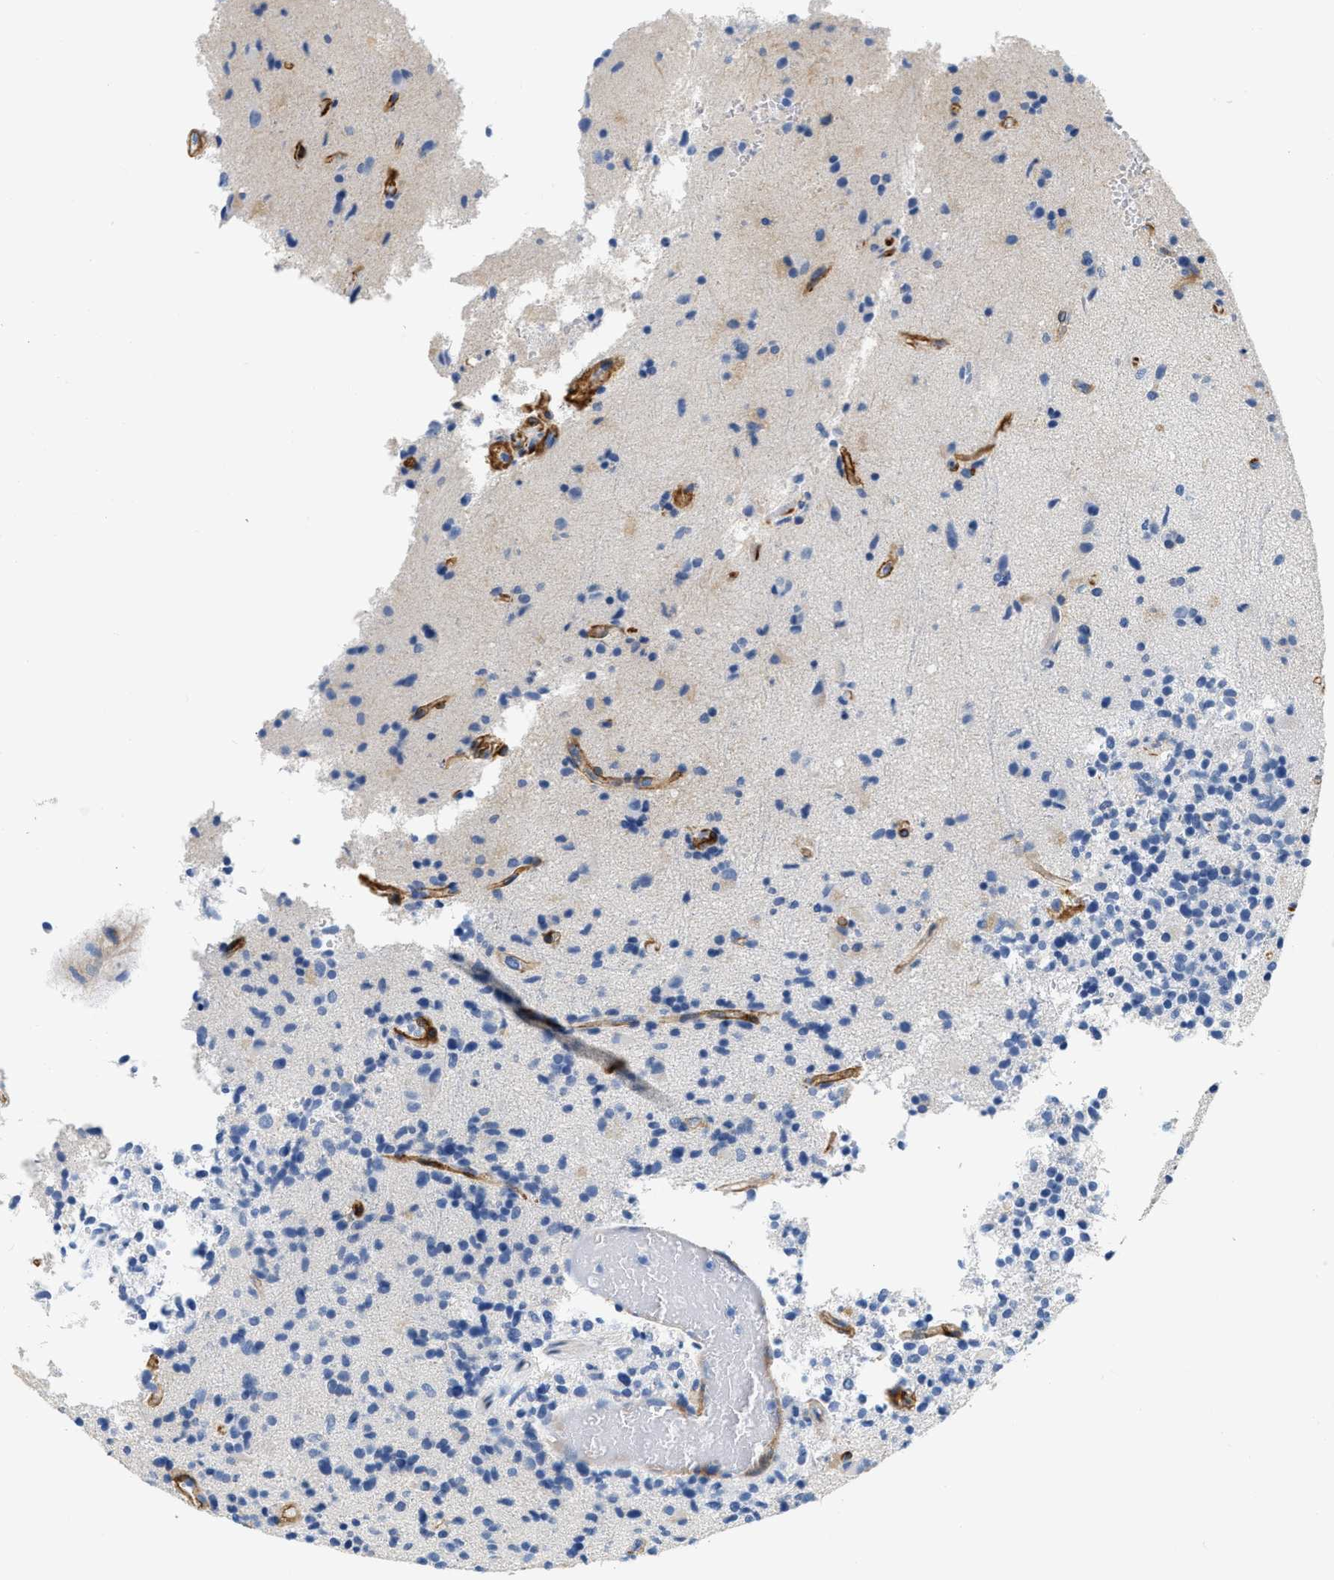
{"staining": {"intensity": "negative", "quantity": "none", "location": "none"}, "tissue": "glioma", "cell_type": "Tumor cells", "image_type": "cancer", "snomed": [{"axis": "morphology", "description": "Glioma, malignant, High grade"}, {"axis": "topography", "description": "Brain"}], "caption": "DAB immunohistochemical staining of malignant high-grade glioma shows no significant expression in tumor cells.", "gene": "PDGFRB", "patient": {"sex": "male", "age": 72}}